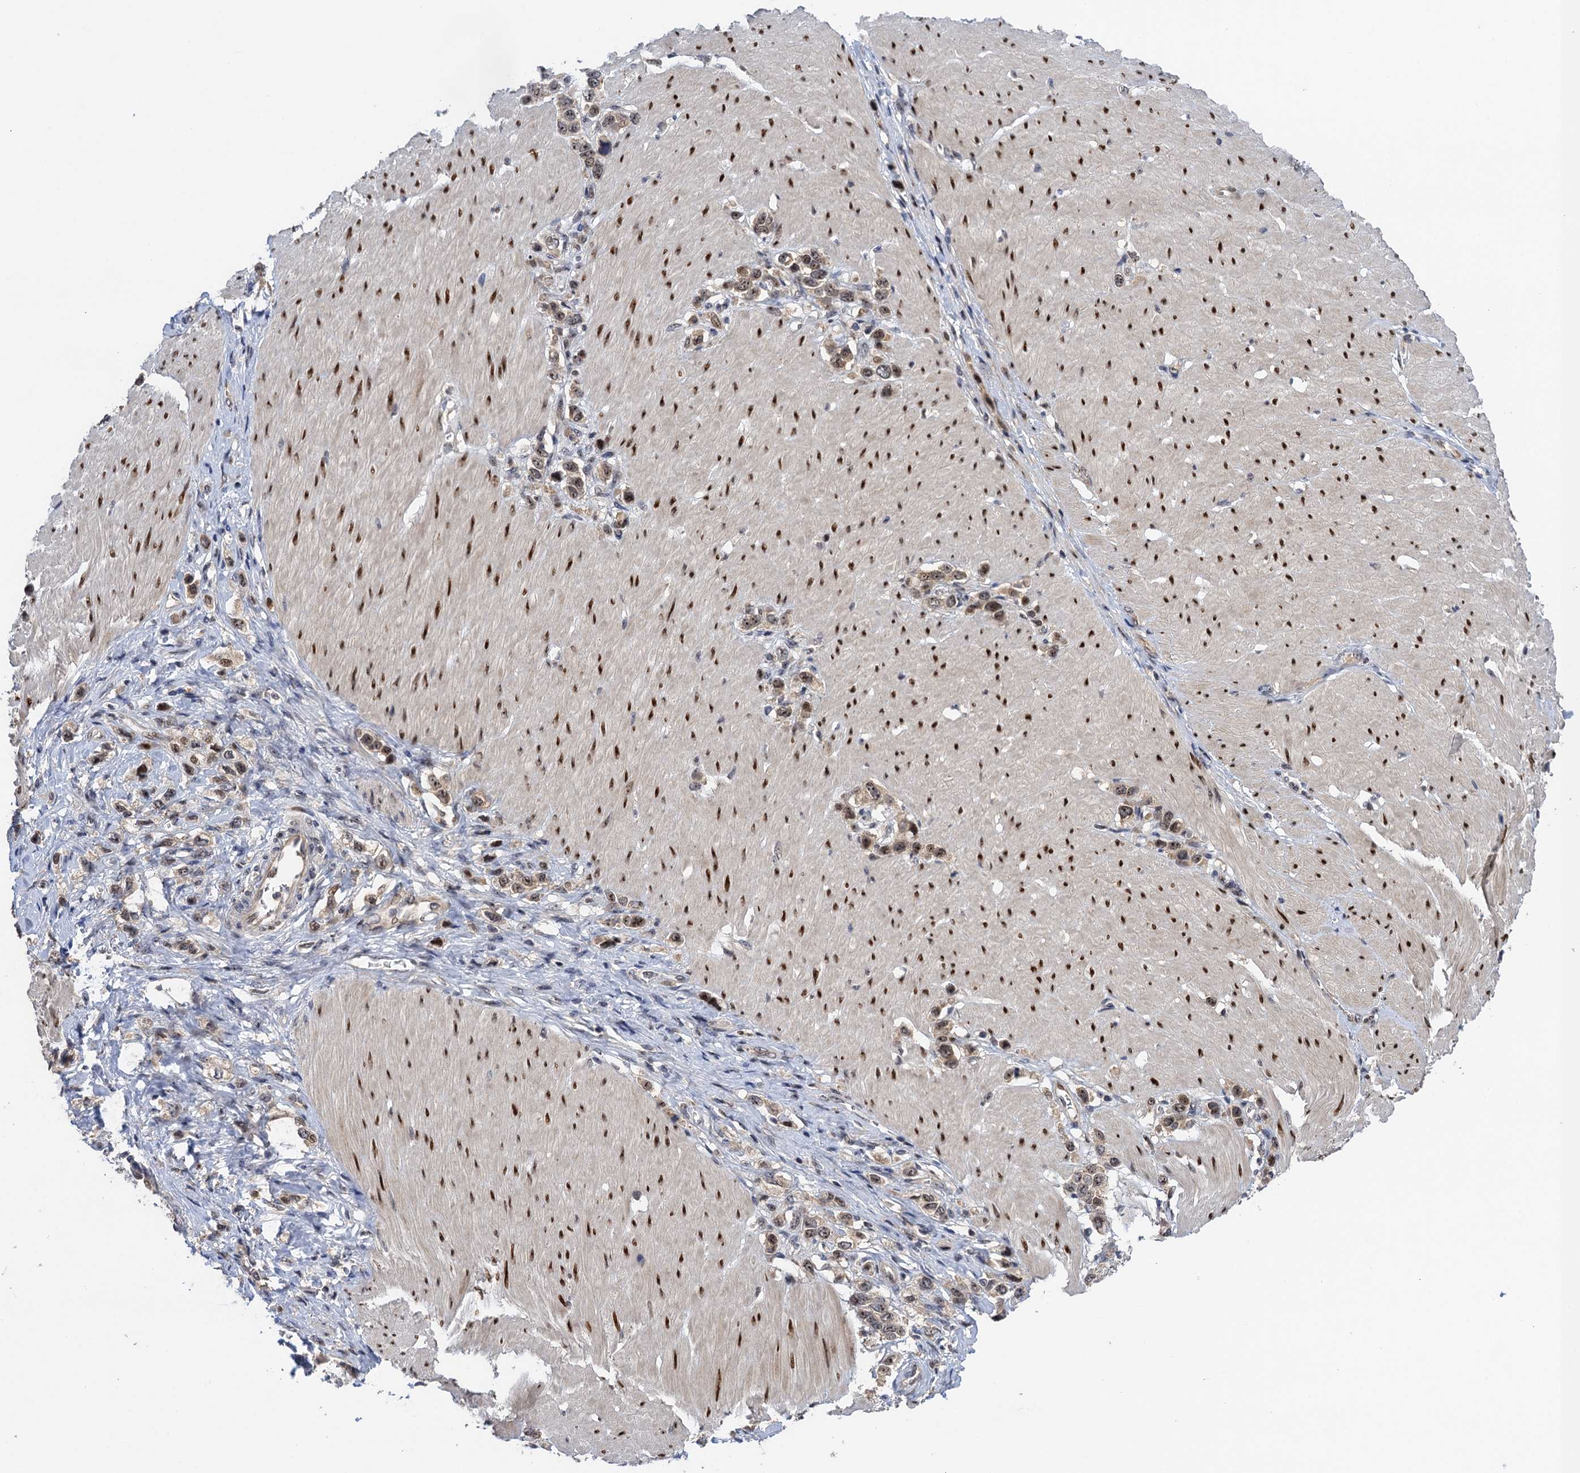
{"staining": {"intensity": "weak", "quantity": "25%-75%", "location": "nuclear"}, "tissue": "stomach cancer", "cell_type": "Tumor cells", "image_type": "cancer", "snomed": [{"axis": "morphology", "description": "Normal tissue, NOS"}, {"axis": "morphology", "description": "Adenocarcinoma, NOS"}, {"axis": "topography", "description": "Stomach, upper"}, {"axis": "topography", "description": "Stomach"}], "caption": "Stomach cancer was stained to show a protein in brown. There is low levels of weak nuclear staining in about 25%-75% of tumor cells.", "gene": "ZAR1L", "patient": {"sex": "female", "age": 65}}